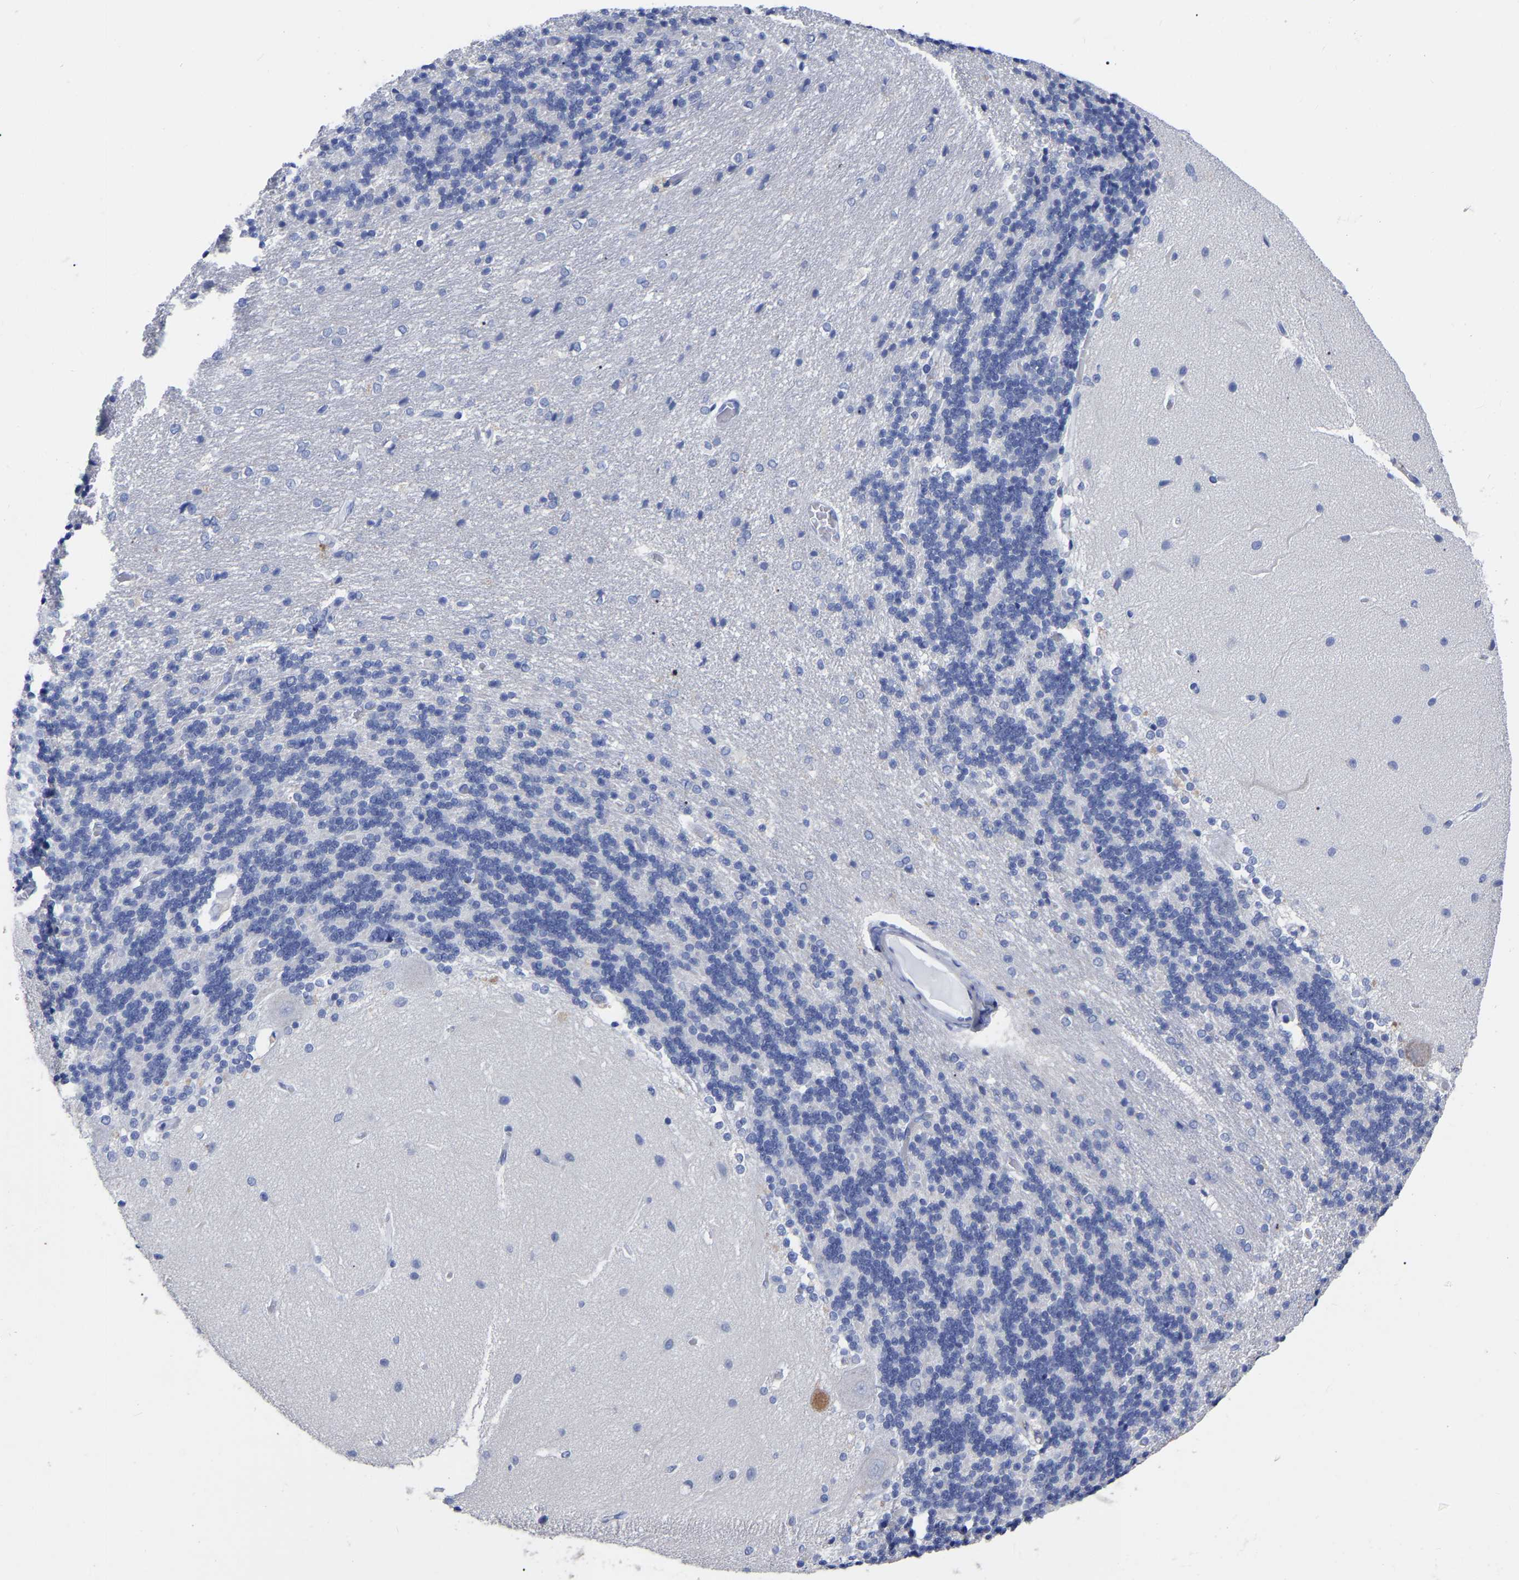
{"staining": {"intensity": "negative", "quantity": "none", "location": "none"}, "tissue": "cerebellum", "cell_type": "Cells in granular layer", "image_type": "normal", "snomed": [{"axis": "morphology", "description": "Normal tissue, NOS"}, {"axis": "topography", "description": "Cerebellum"}], "caption": "Immunohistochemistry (IHC) of unremarkable cerebellum shows no staining in cells in granular layer. The staining is performed using DAB (3,3'-diaminobenzidine) brown chromogen with nuclei counter-stained in using hematoxylin.", "gene": "ANXA13", "patient": {"sex": "female", "age": 54}}